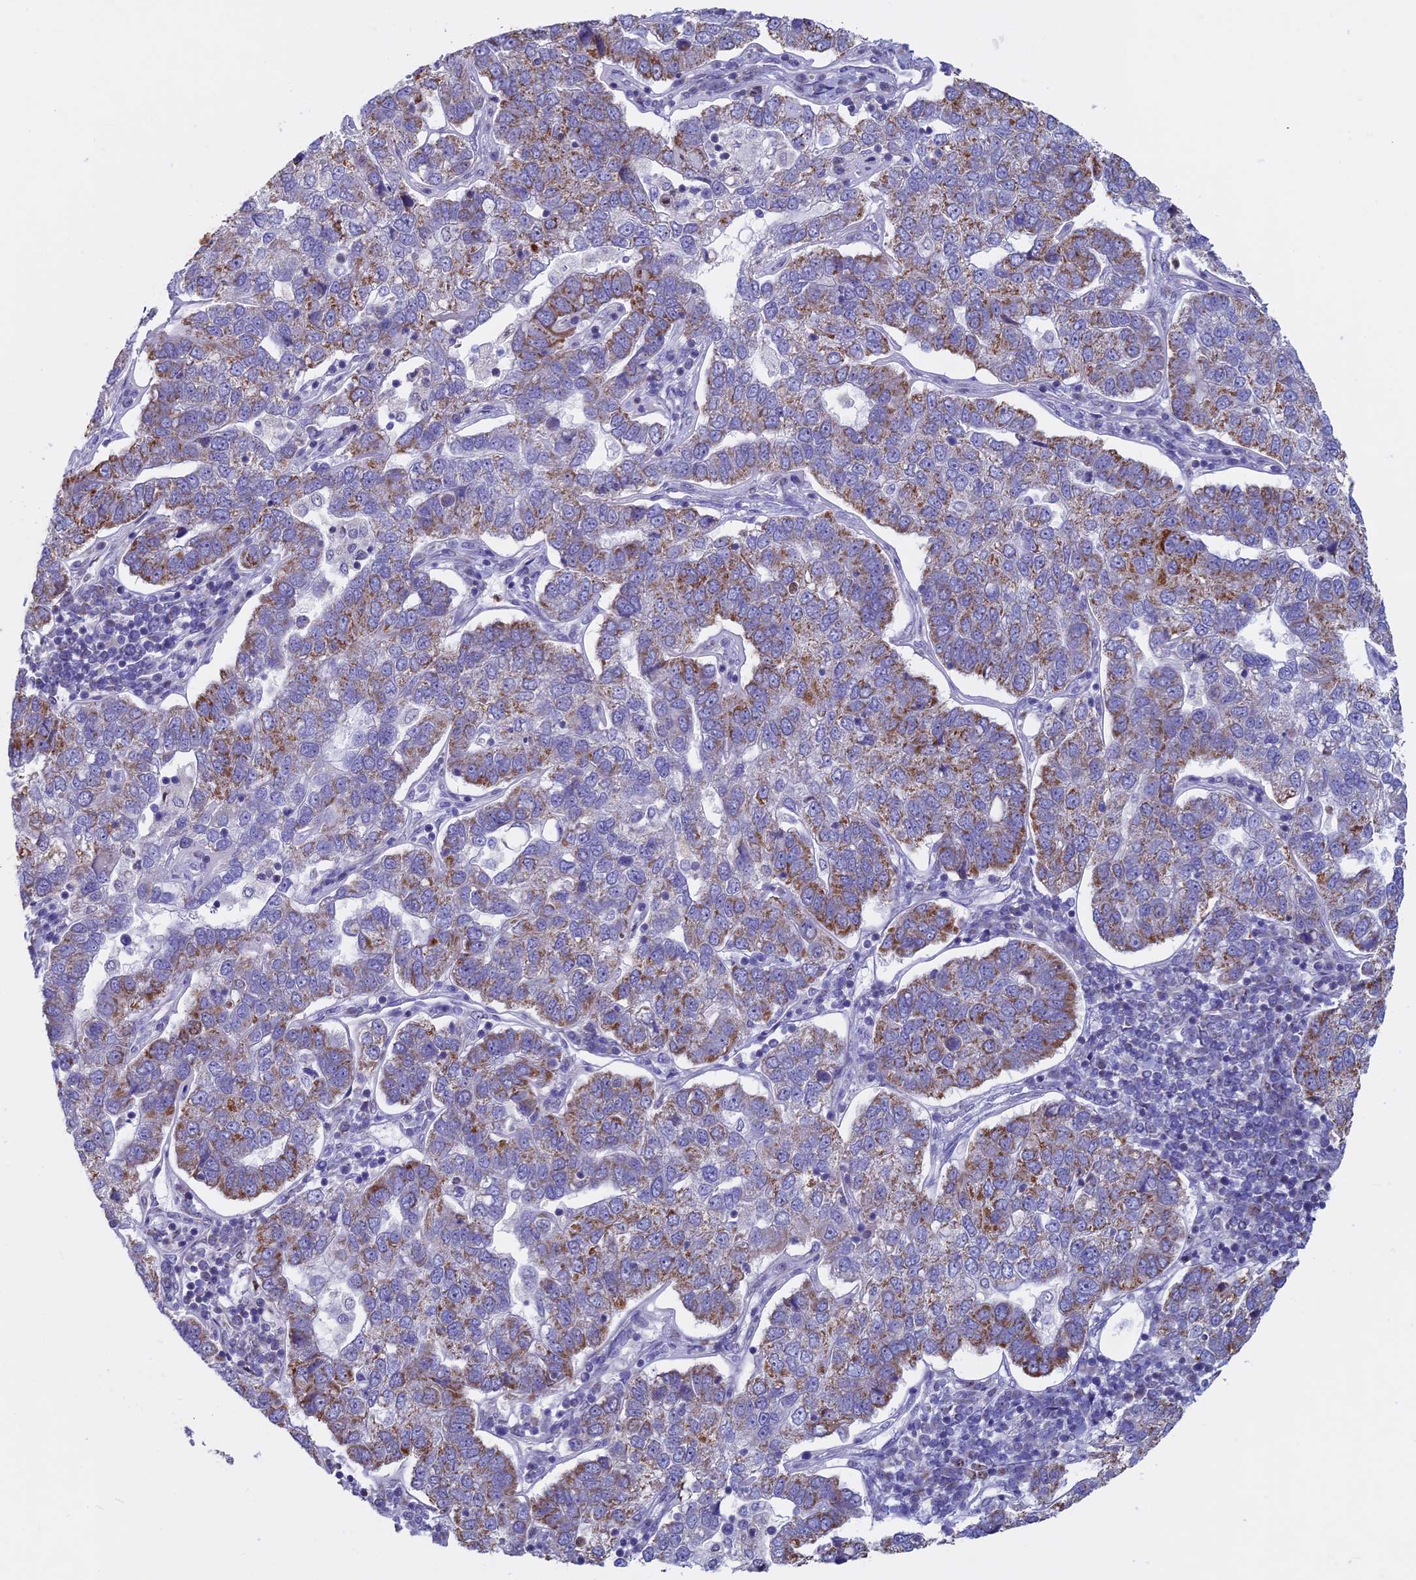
{"staining": {"intensity": "moderate", "quantity": "25%-75%", "location": "cytoplasmic/membranous"}, "tissue": "pancreatic cancer", "cell_type": "Tumor cells", "image_type": "cancer", "snomed": [{"axis": "morphology", "description": "Adenocarcinoma, NOS"}, {"axis": "topography", "description": "Pancreas"}], "caption": "A high-resolution image shows IHC staining of pancreatic cancer (adenocarcinoma), which demonstrates moderate cytoplasmic/membranous positivity in approximately 25%-75% of tumor cells. (DAB = brown stain, brightfield microscopy at high magnification).", "gene": "ACSS1", "patient": {"sex": "female", "age": 61}}